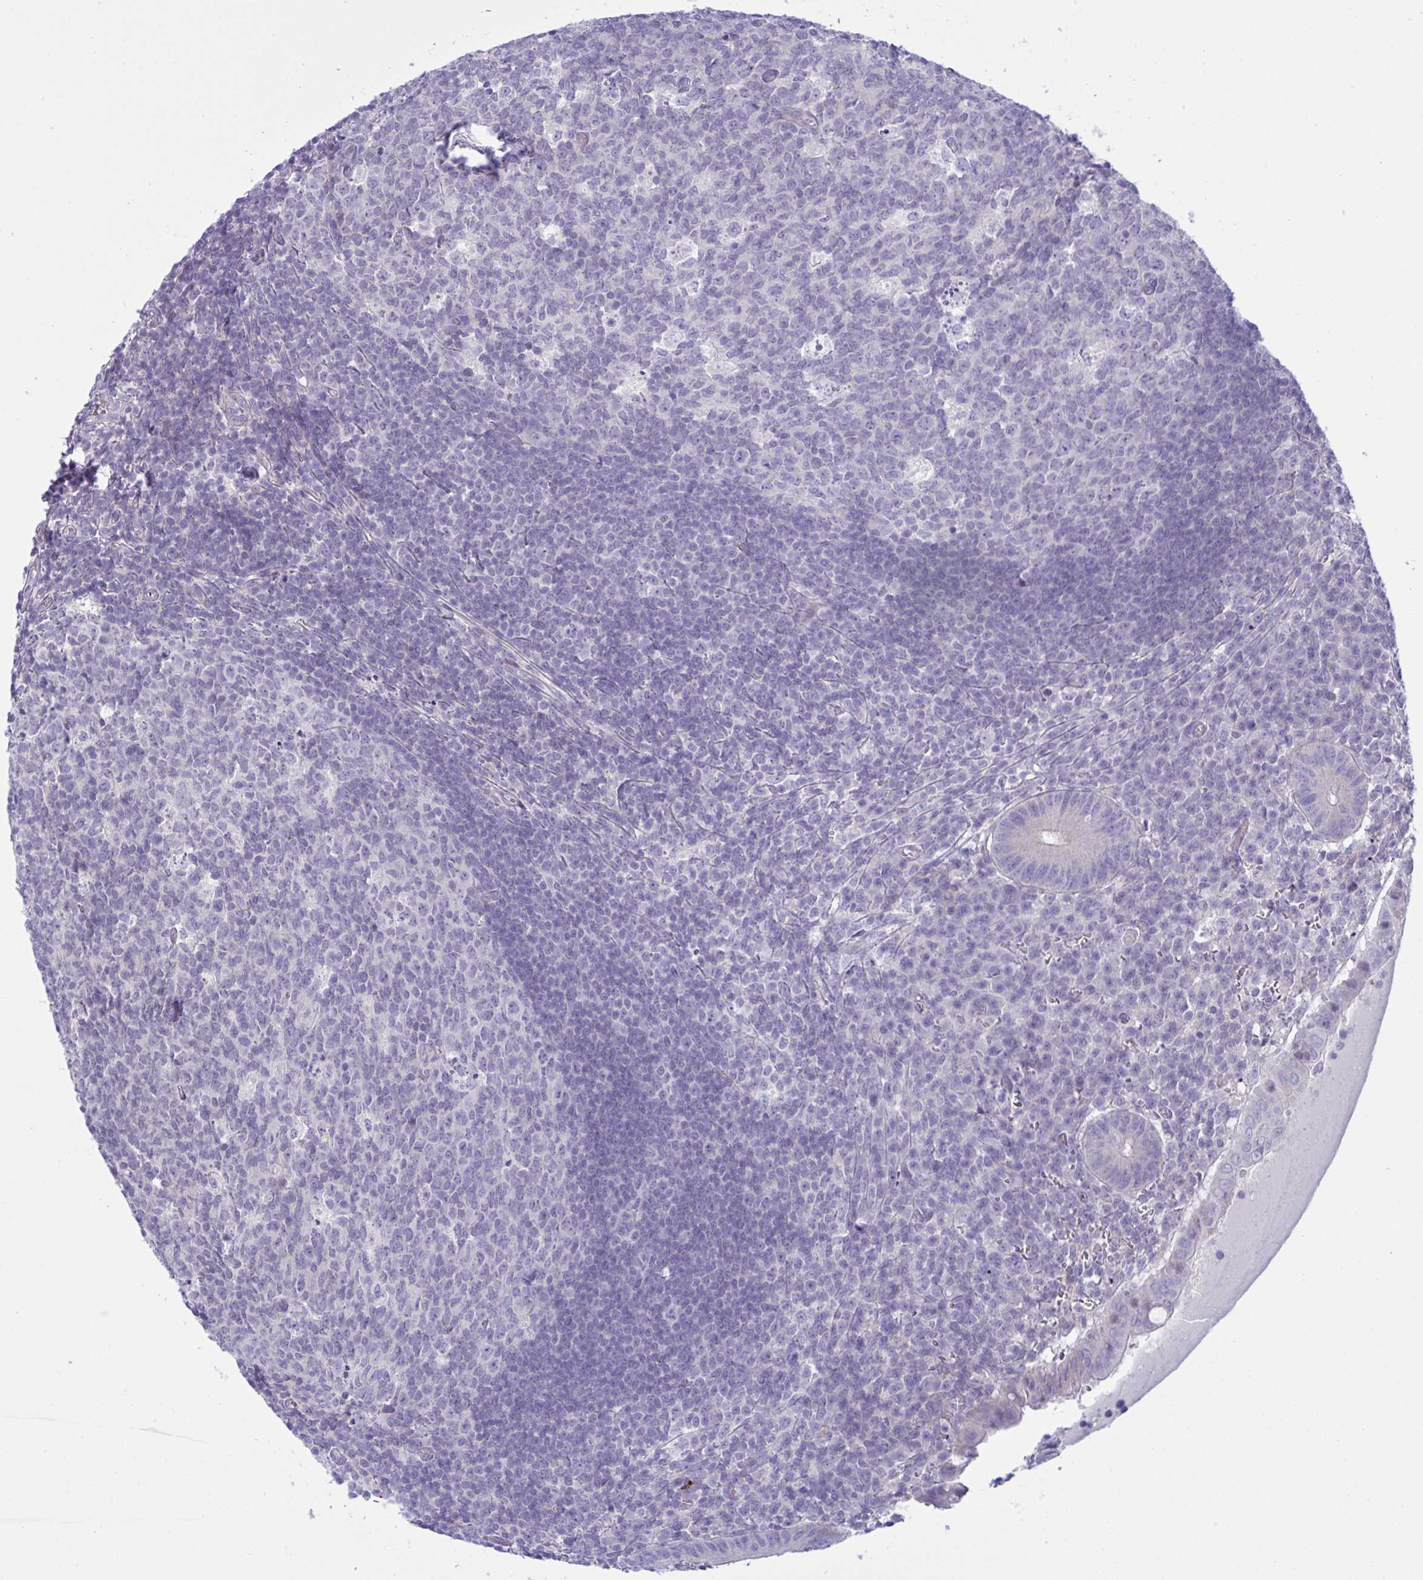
{"staining": {"intensity": "moderate", "quantity": "25%-75%", "location": "cytoplasmic/membranous"}, "tissue": "appendix", "cell_type": "Glandular cells", "image_type": "normal", "snomed": [{"axis": "morphology", "description": "Normal tissue, NOS"}, {"axis": "topography", "description": "Appendix"}], "caption": "High-power microscopy captured an immunohistochemistry photomicrograph of unremarkable appendix, revealing moderate cytoplasmic/membranous staining in about 25%-75% of glandular cells.", "gene": "WDR97", "patient": {"sex": "male", "age": 18}}